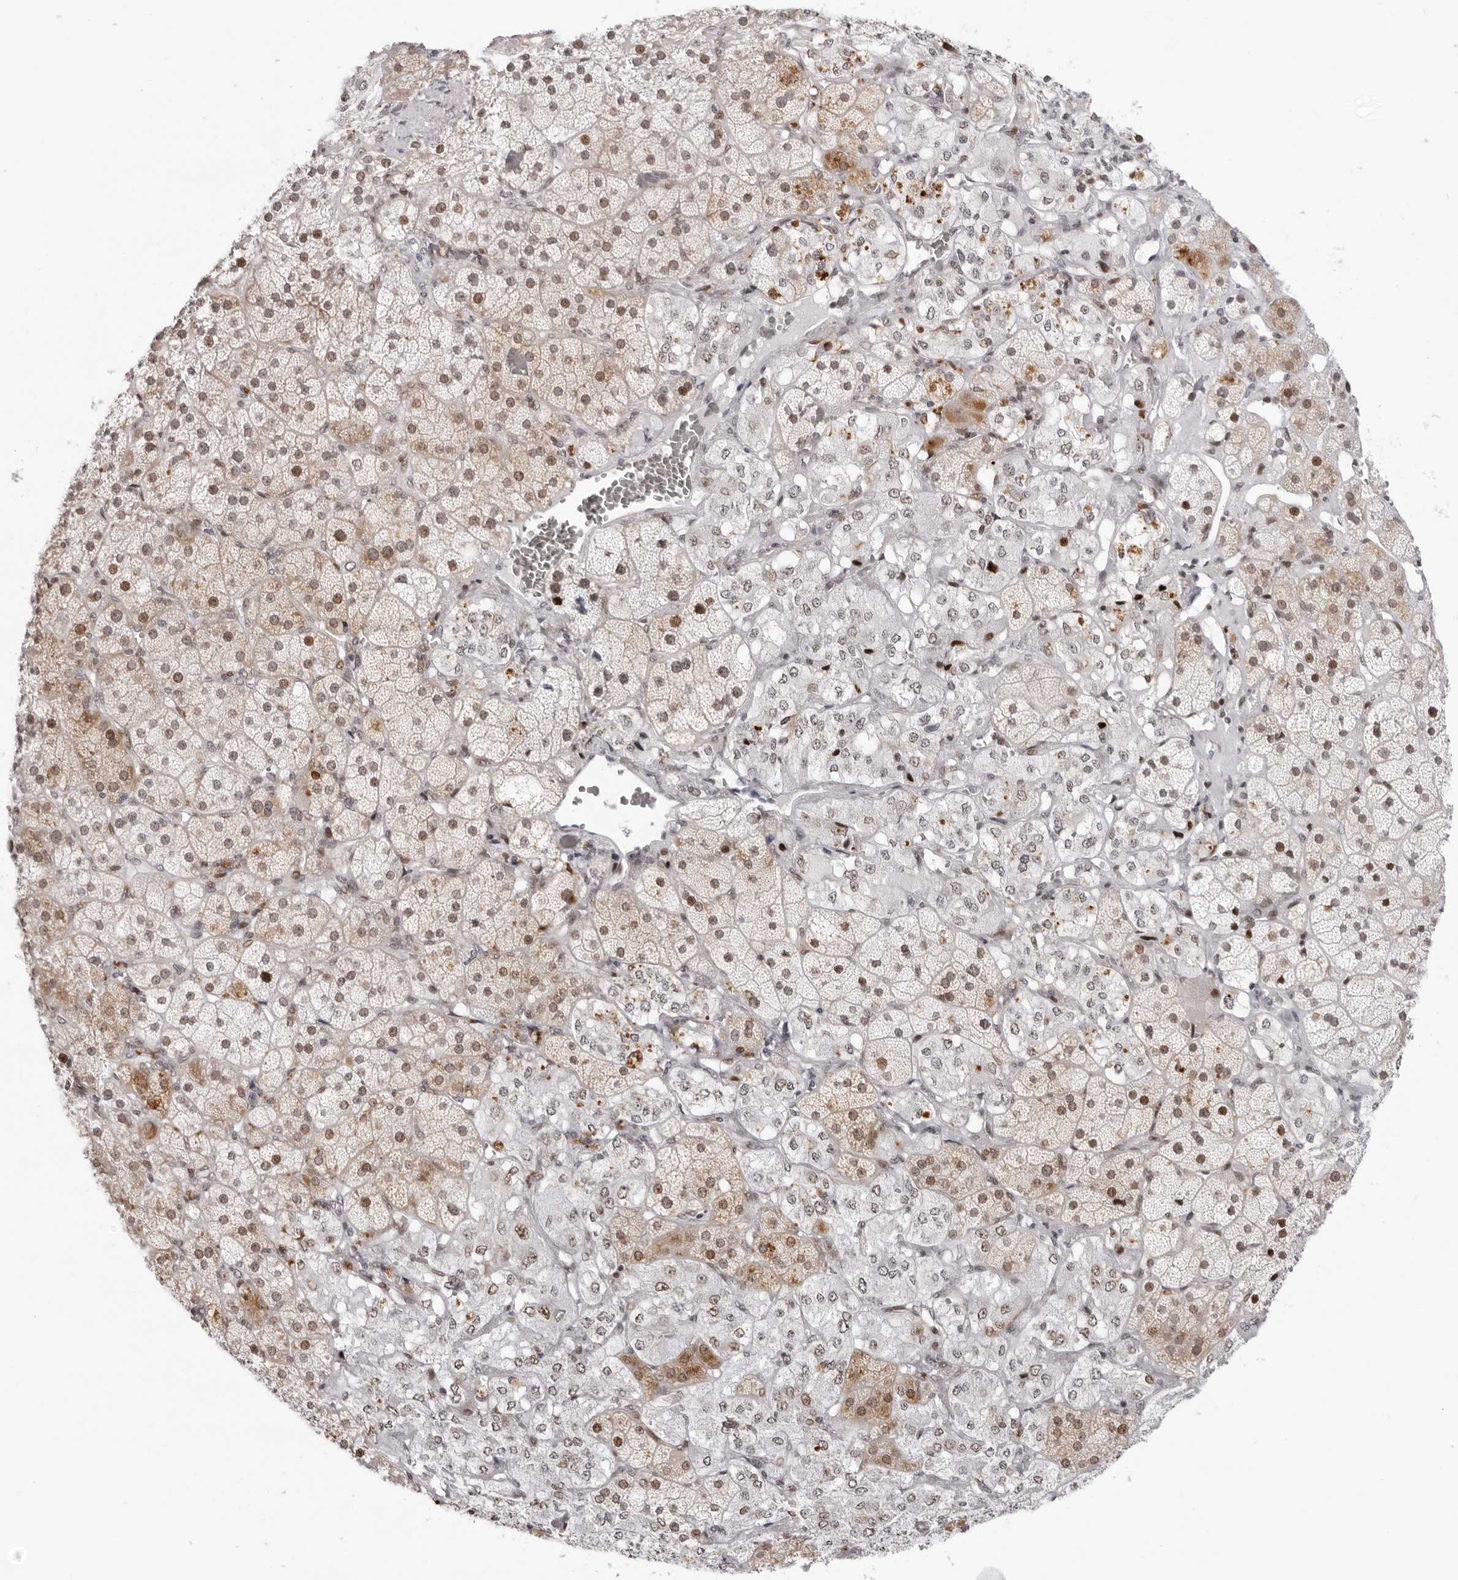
{"staining": {"intensity": "moderate", "quantity": ">75%", "location": "nuclear"}, "tissue": "adrenal gland", "cell_type": "Glandular cells", "image_type": "normal", "snomed": [{"axis": "morphology", "description": "Normal tissue, NOS"}, {"axis": "topography", "description": "Adrenal gland"}], "caption": "A brown stain labels moderate nuclear expression of a protein in glandular cells of benign human adrenal gland.", "gene": "NTPCR", "patient": {"sex": "male", "age": 57}}